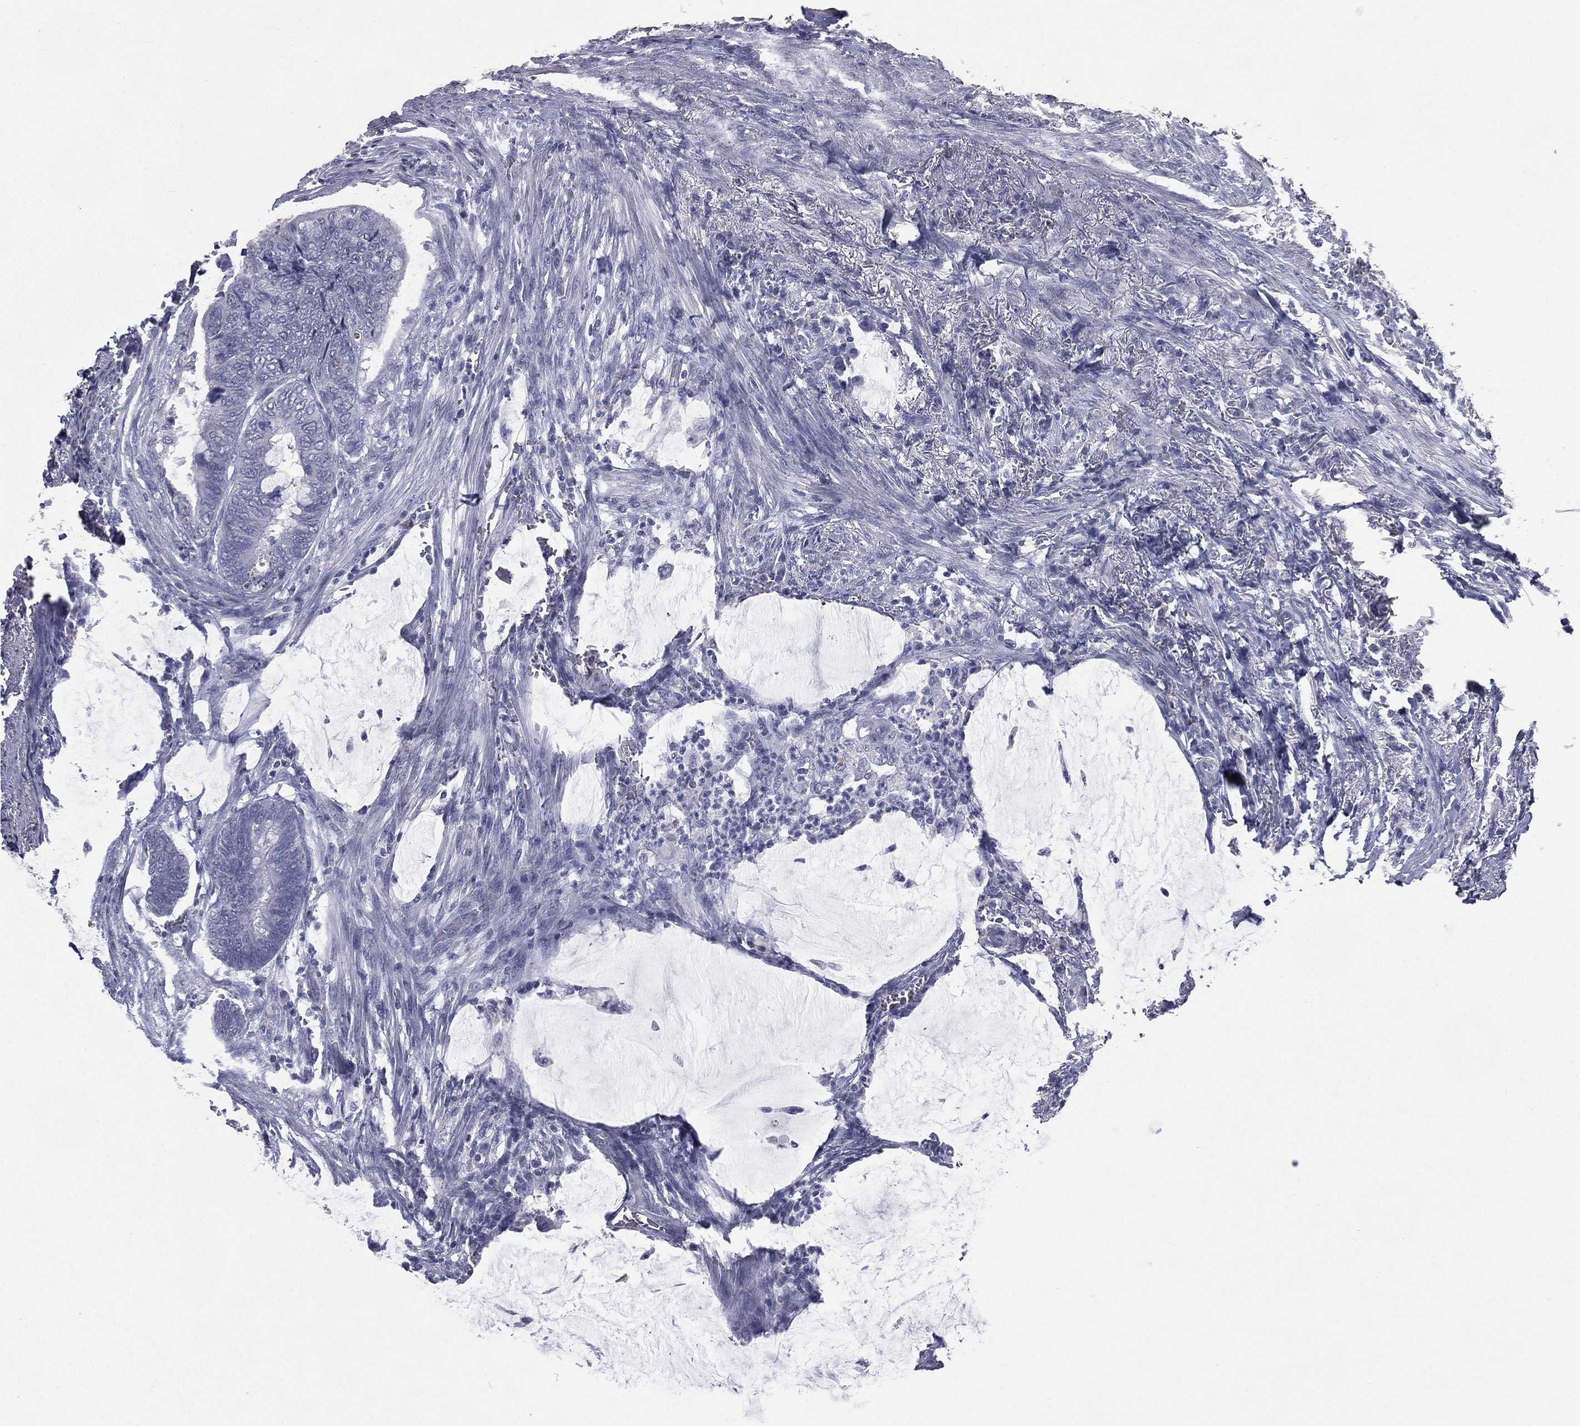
{"staining": {"intensity": "negative", "quantity": "none", "location": "none"}, "tissue": "colorectal cancer", "cell_type": "Tumor cells", "image_type": "cancer", "snomed": [{"axis": "morphology", "description": "Normal tissue, NOS"}, {"axis": "morphology", "description": "Adenocarcinoma, NOS"}, {"axis": "topography", "description": "Rectum"}, {"axis": "topography", "description": "Peripheral nerve tissue"}], "caption": "This histopathology image is of colorectal cancer (adenocarcinoma) stained with immunohistochemistry (IHC) to label a protein in brown with the nuclei are counter-stained blue. There is no expression in tumor cells.", "gene": "ESX1", "patient": {"sex": "male", "age": 92}}